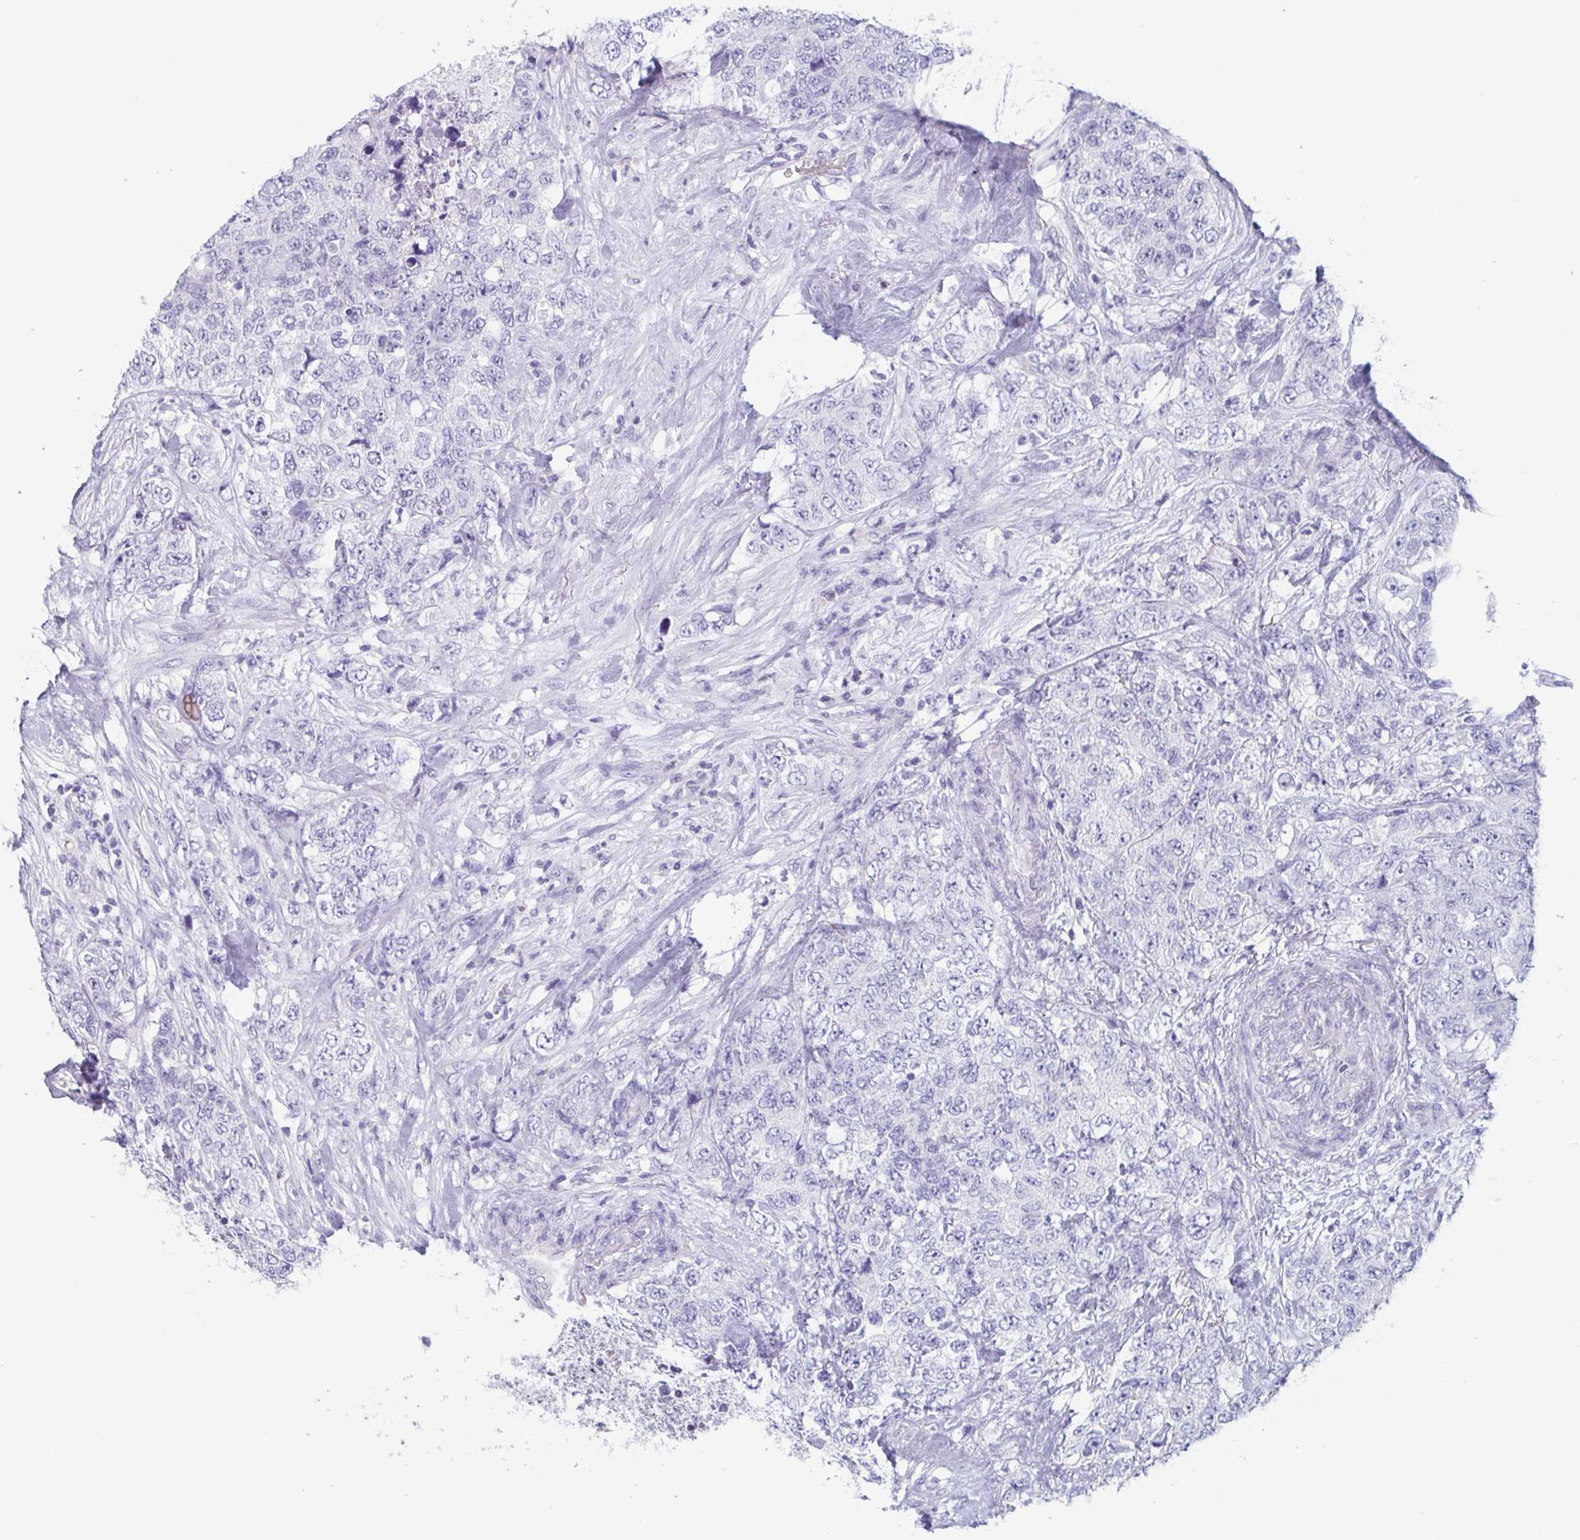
{"staining": {"intensity": "negative", "quantity": "none", "location": "none"}, "tissue": "urothelial cancer", "cell_type": "Tumor cells", "image_type": "cancer", "snomed": [{"axis": "morphology", "description": "Urothelial carcinoma, High grade"}, {"axis": "topography", "description": "Urinary bladder"}], "caption": "The image demonstrates no significant expression in tumor cells of urothelial carcinoma (high-grade). (DAB (3,3'-diaminobenzidine) immunohistochemistry (IHC) with hematoxylin counter stain).", "gene": "BPI", "patient": {"sex": "female", "age": 78}}